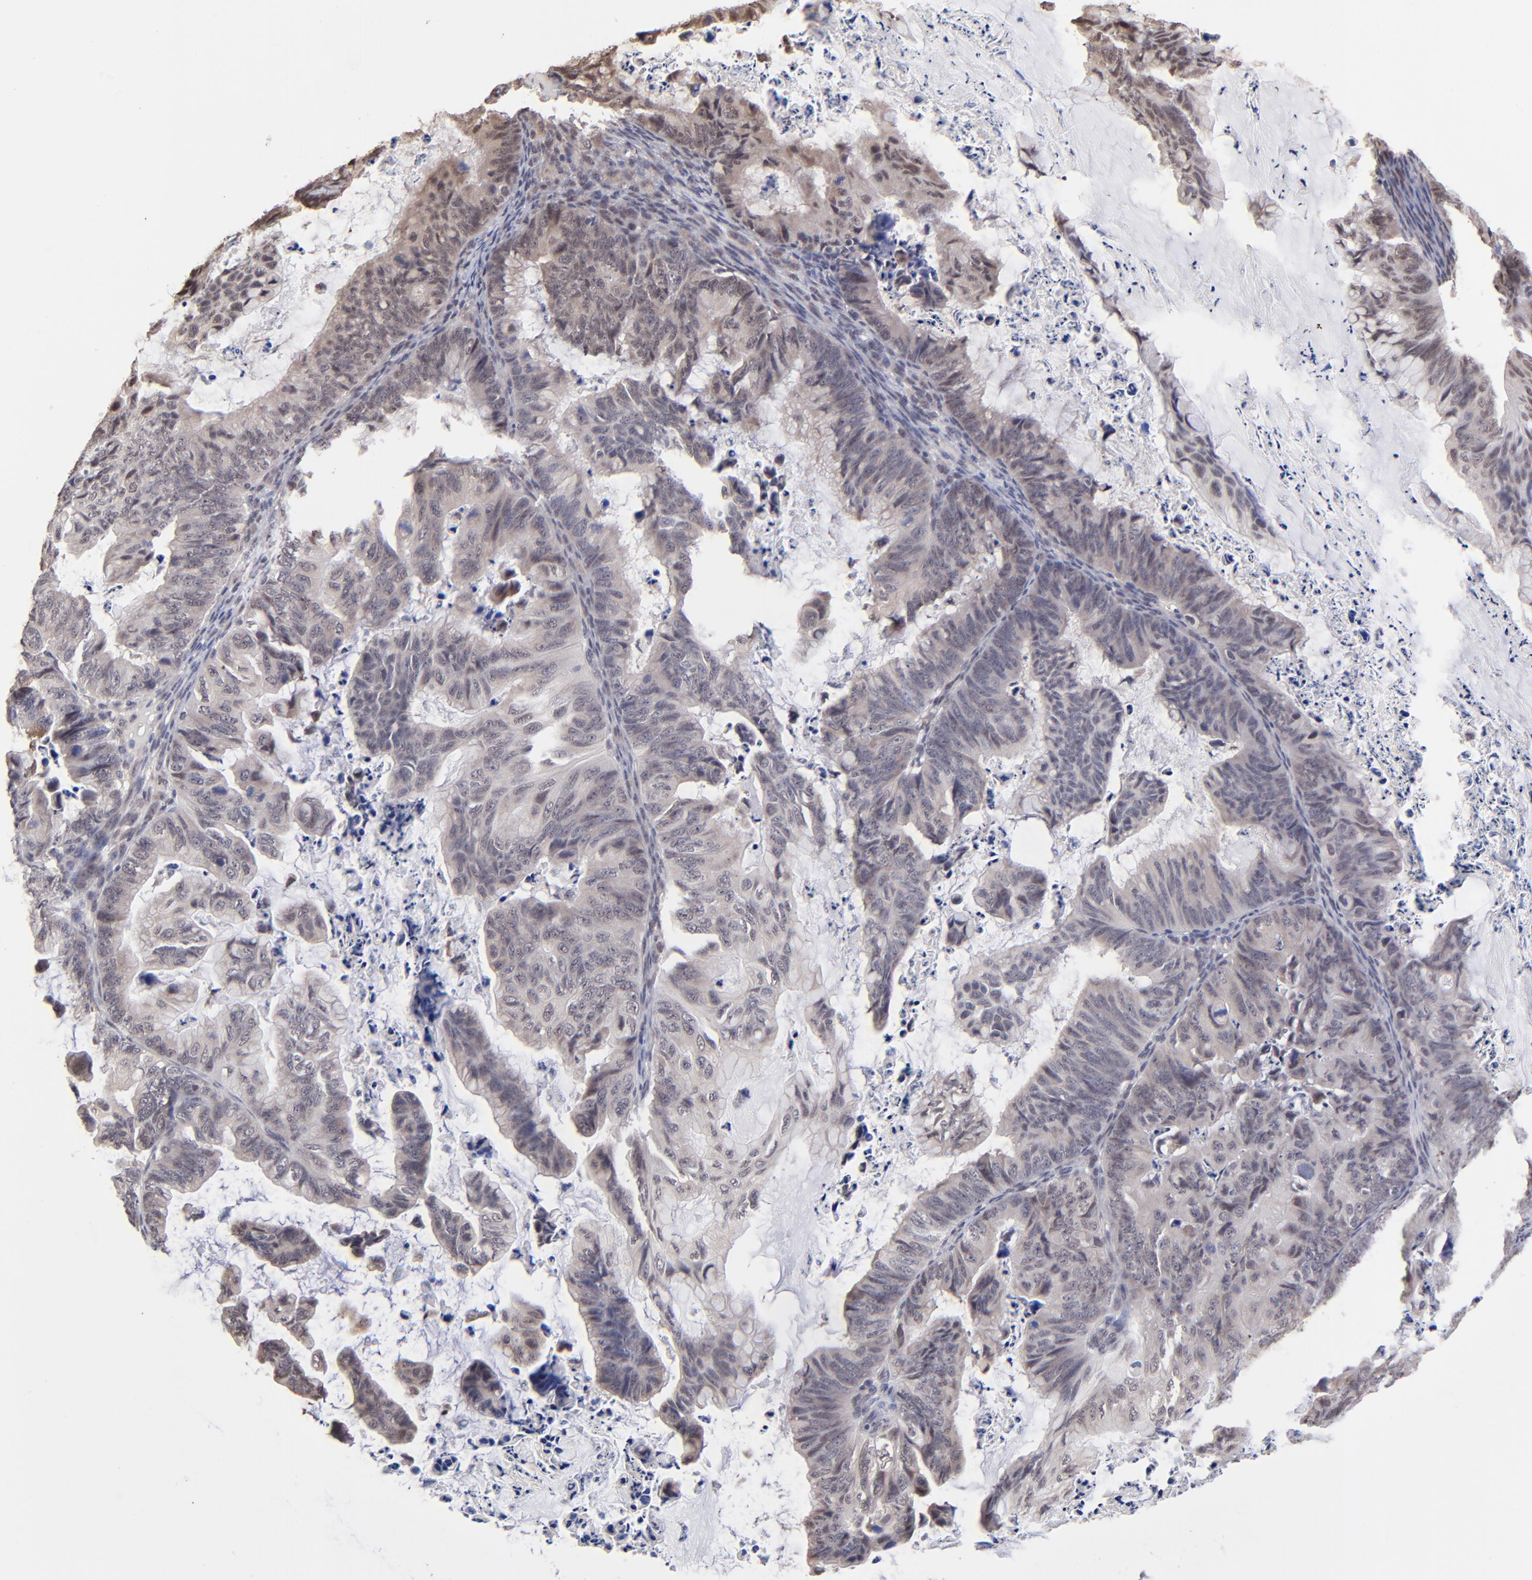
{"staining": {"intensity": "weak", "quantity": "25%-75%", "location": "cytoplasmic/membranous"}, "tissue": "ovarian cancer", "cell_type": "Tumor cells", "image_type": "cancer", "snomed": [{"axis": "morphology", "description": "Cystadenocarcinoma, mucinous, NOS"}, {"axis": "topography", "description": "Ovary"}], "caption": "The image demonstrates staining of ovarian mucinous cystadenocarcinoma, revealing weak cytoplasmic/membranous protein staining (brown color) within tumor cells.", "gene": "CHL1", "patient": {"sex": "female", "age": 36}}